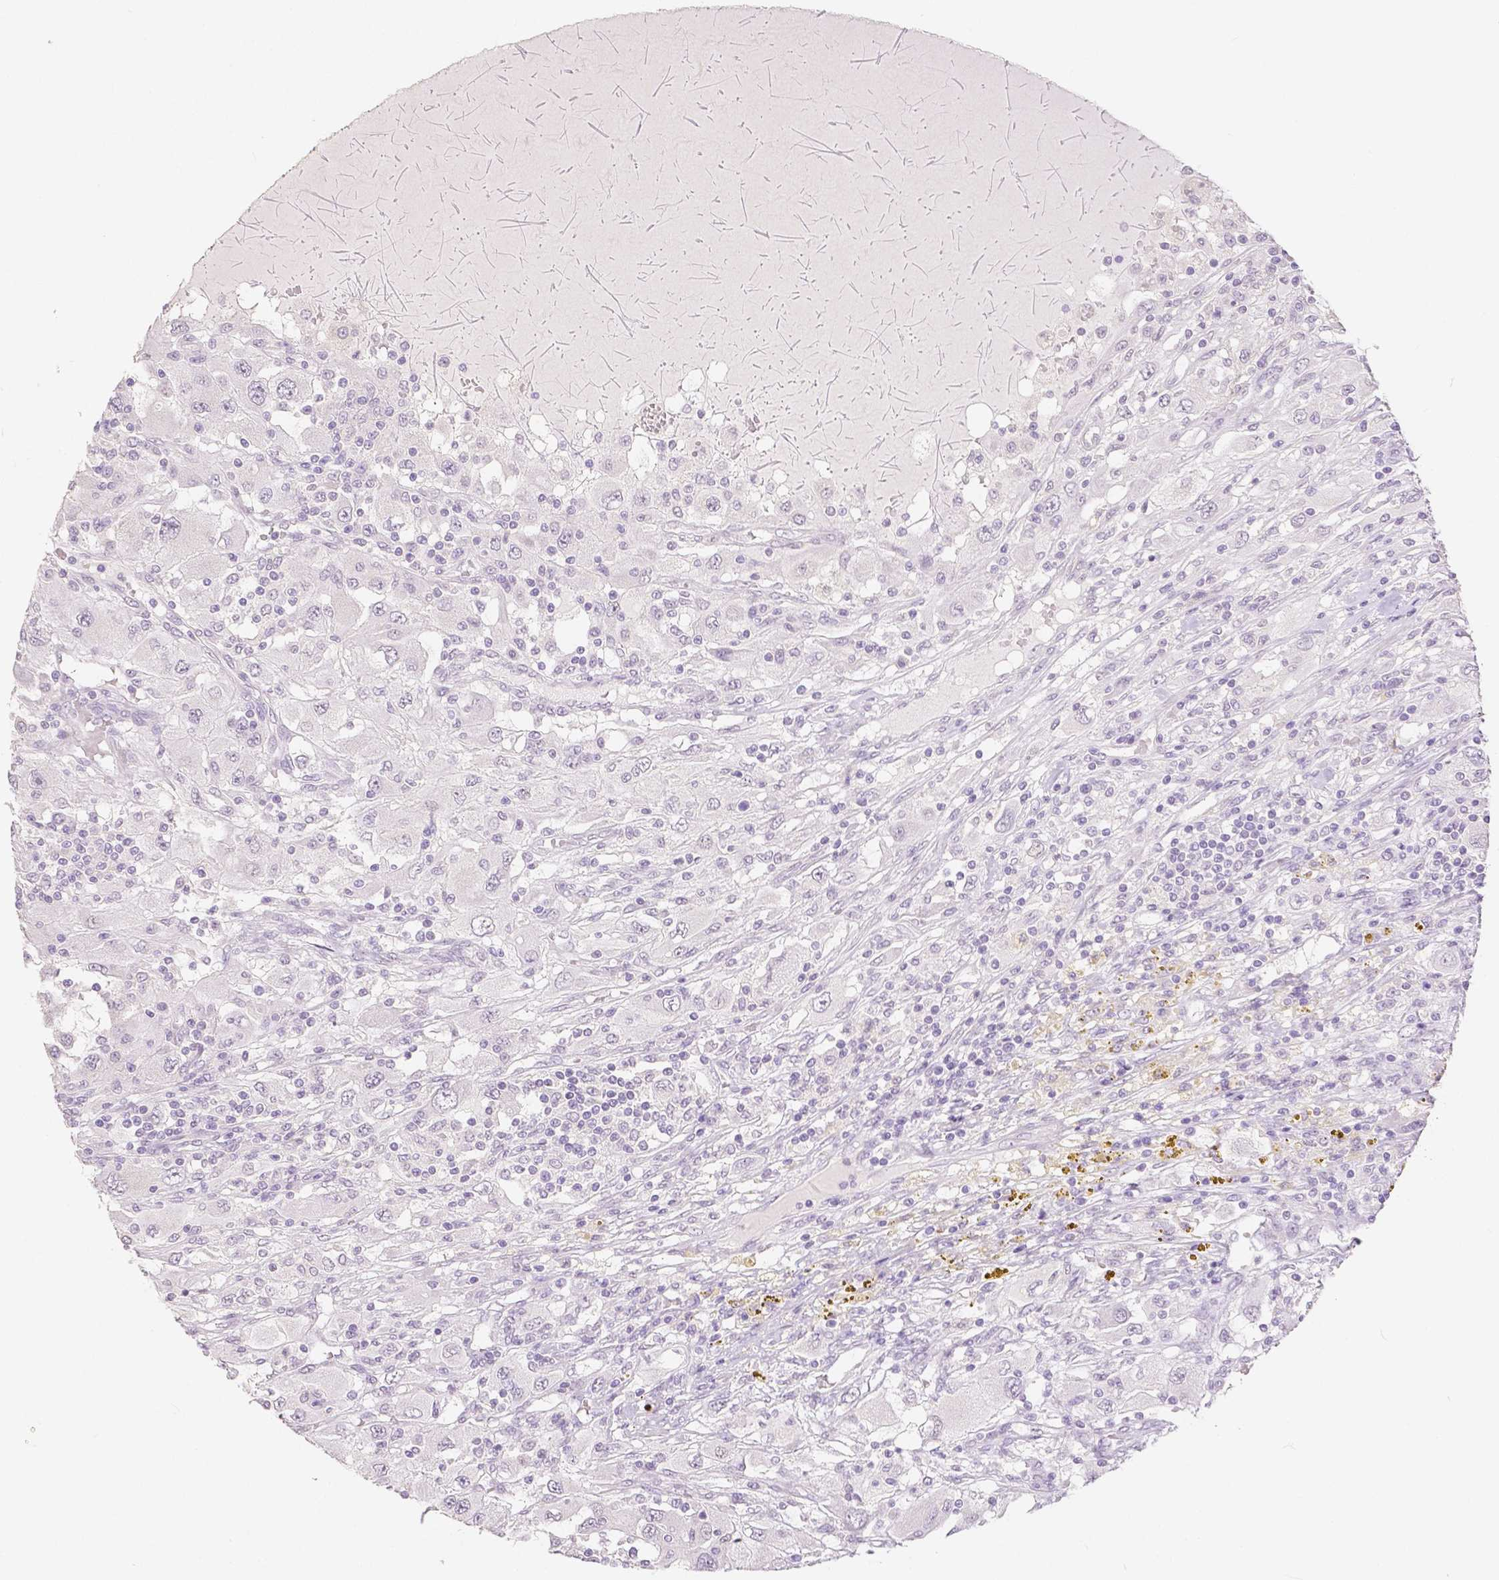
{"staining": {"intensity": "negative", "quantity": "none", "location": "none"}, "tissue": "renal cancer", "cell_type": "Tumor cells", "image_type": "cancer", "snomed": [{"axis": "morphology", "description": "Adenocarcinoma, NOS"}, {"axis": "topography", "description": "Kidney"}], "caption": "A photomicrograph of human renal cancer is negative for staining in tumor cells. (Stains: DAB (3,3'-diaminobenzidine) IHC with hematoxylin counter stain, Microscopy: brightfield microscopy at high magnification).", "gene": "OCLN", "patient": {"sex": "female", "age": 67}}